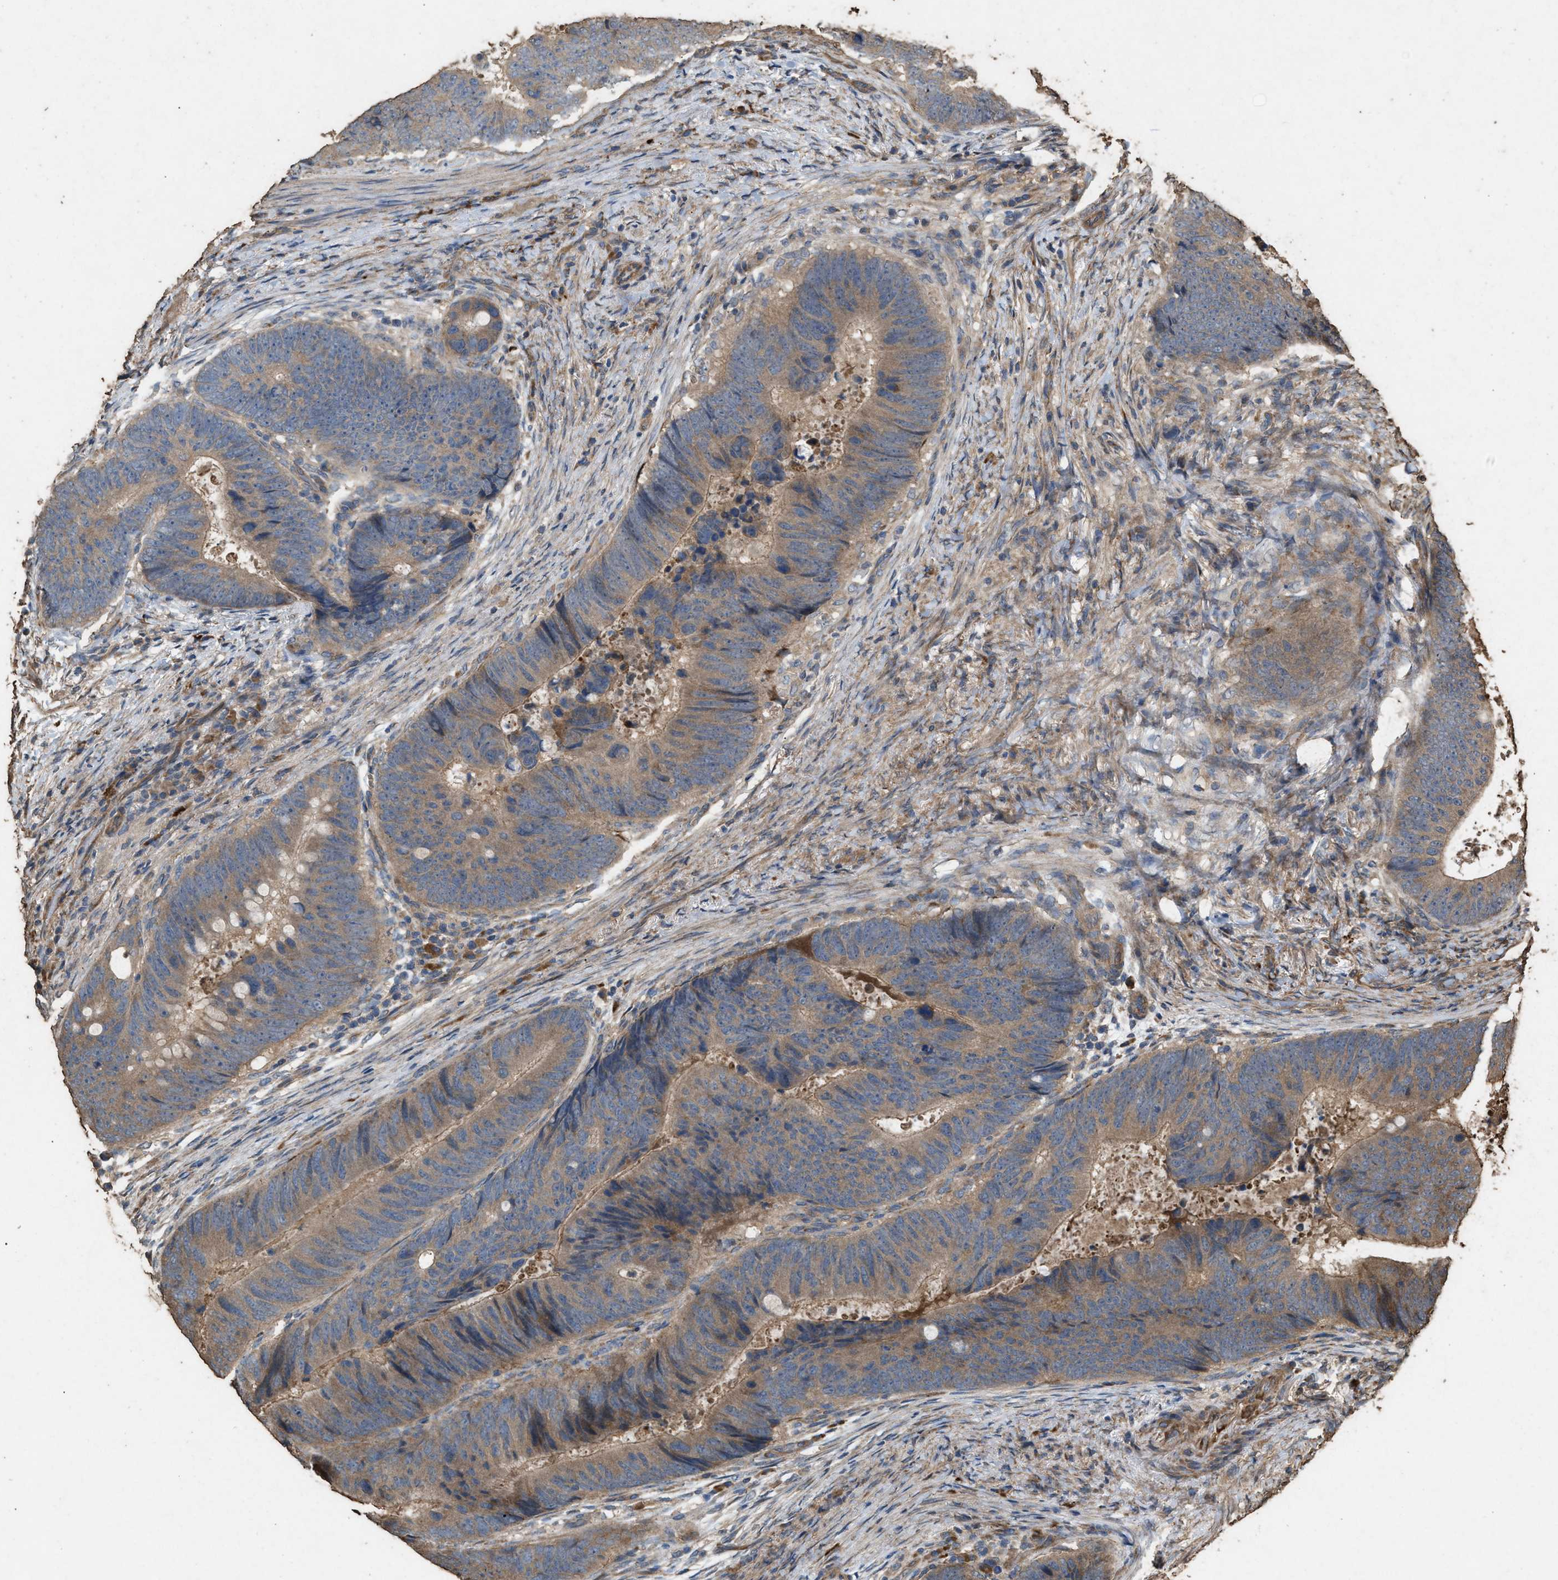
{"staining": {"intensity": "weak", "quantity": ">75%", "location": "cytoplasmic/membranous"}, "tissue": "colorectal cancer", "cell_type": "Tumor cells", "image_type": "cancer", "snomed": [{"axis": "morphology", "description": "Adenocarcinoma, NOS"}, {"axis": "topography", "description": "Colon"}], "caption": "Protein expression analysis of human colorectal adenocarcinoma reveals weak cytoplasmic/membranous expression in about >75% of tumor cells.", "gene": "DCAF7", "patient": {"sex": "male", "age": 56}}